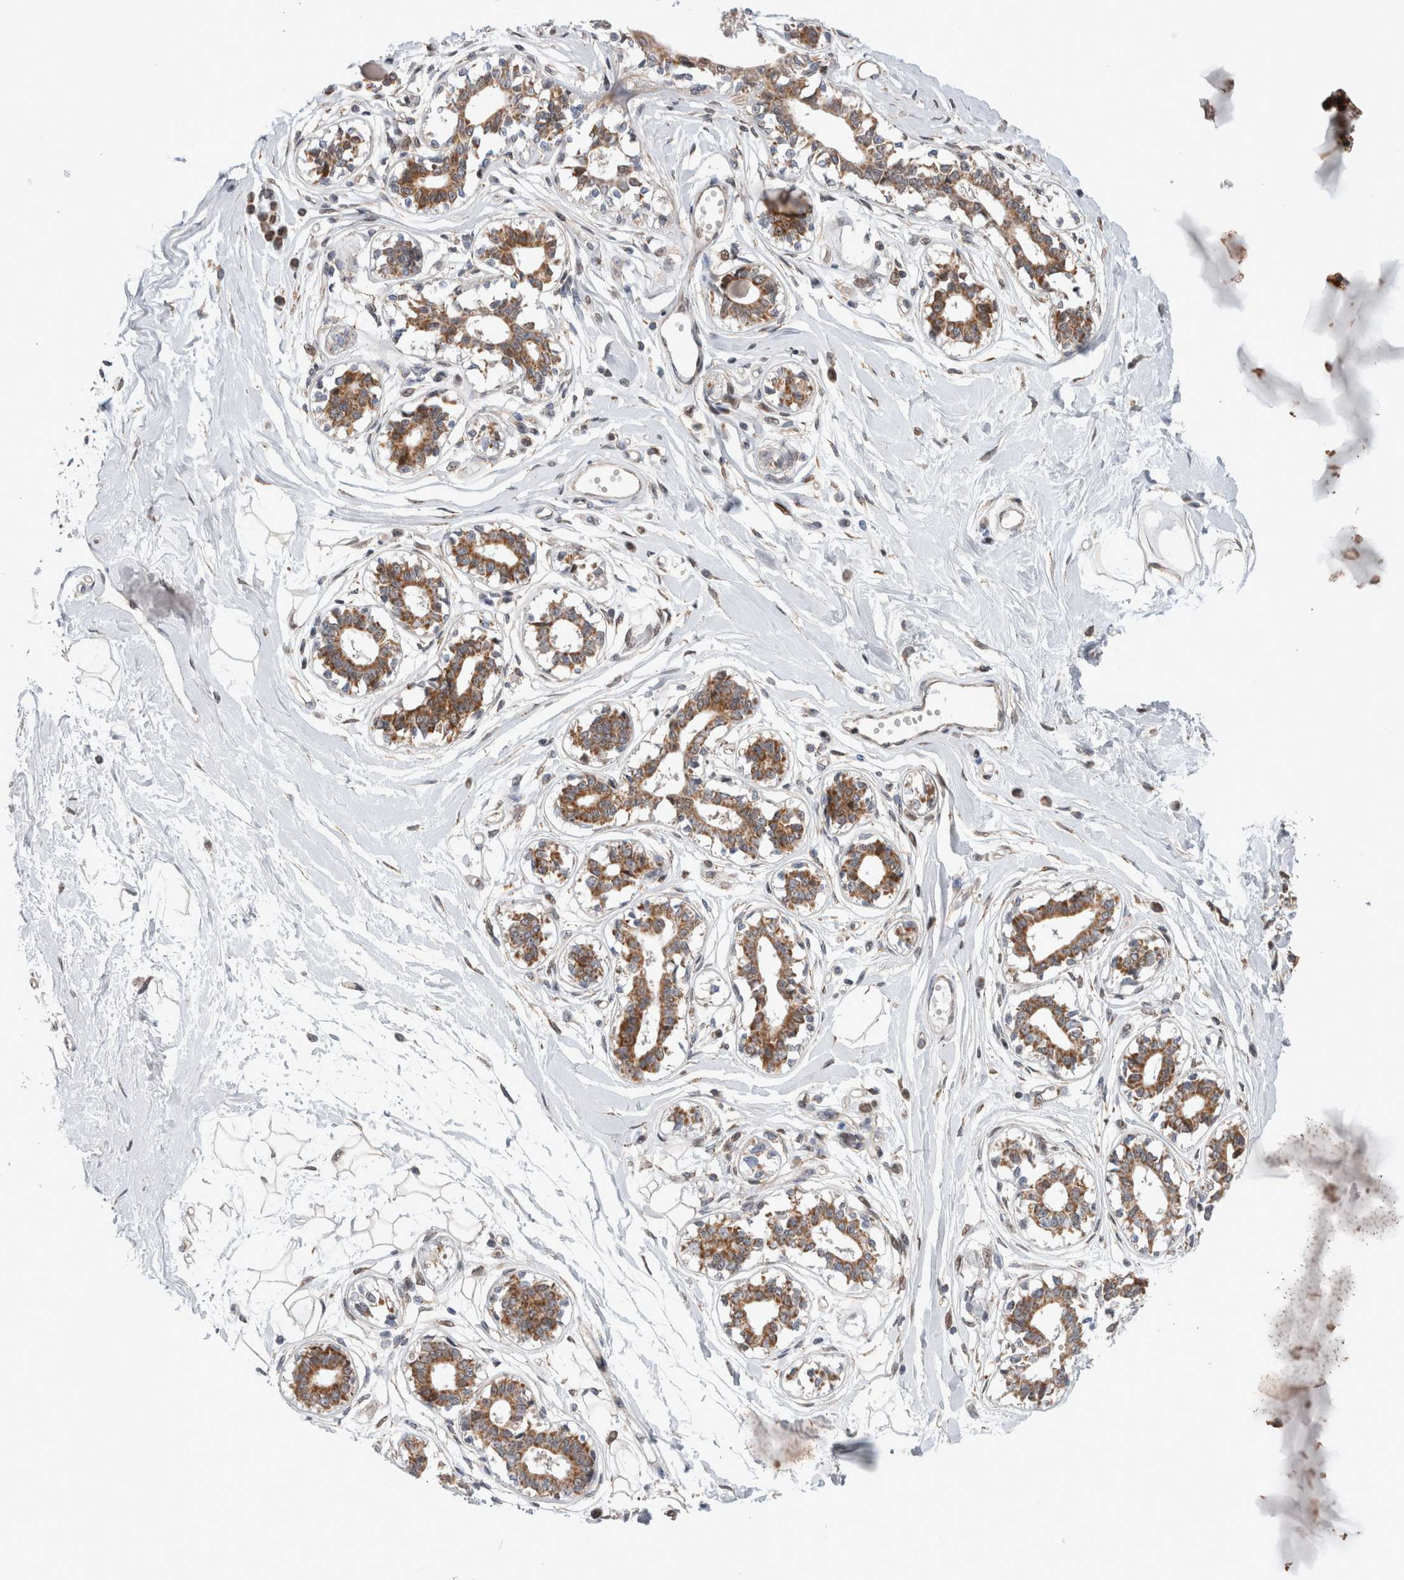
{"staining": {"intensity": "weak", "quantity": "25%-75%", "location": "cytoplasmic/membranous"}, "tissue": "breast", "cell_type": "Adipocytes", "image_type": "normal", "snomed": [{"axis": "morphology", "description": "Normal tissue, NOS"}, {"axis": "topography", "description": "Breast"}], "caption": "Immunohistochemical staining of unremarkable human breast displays 25%-75% levels of weak cytoplasmic/membranous protein staining in approximately 25%-75% of adipocytes.", "gene": "MRPL37", "patient": {"sex": "female", "age": 45}}